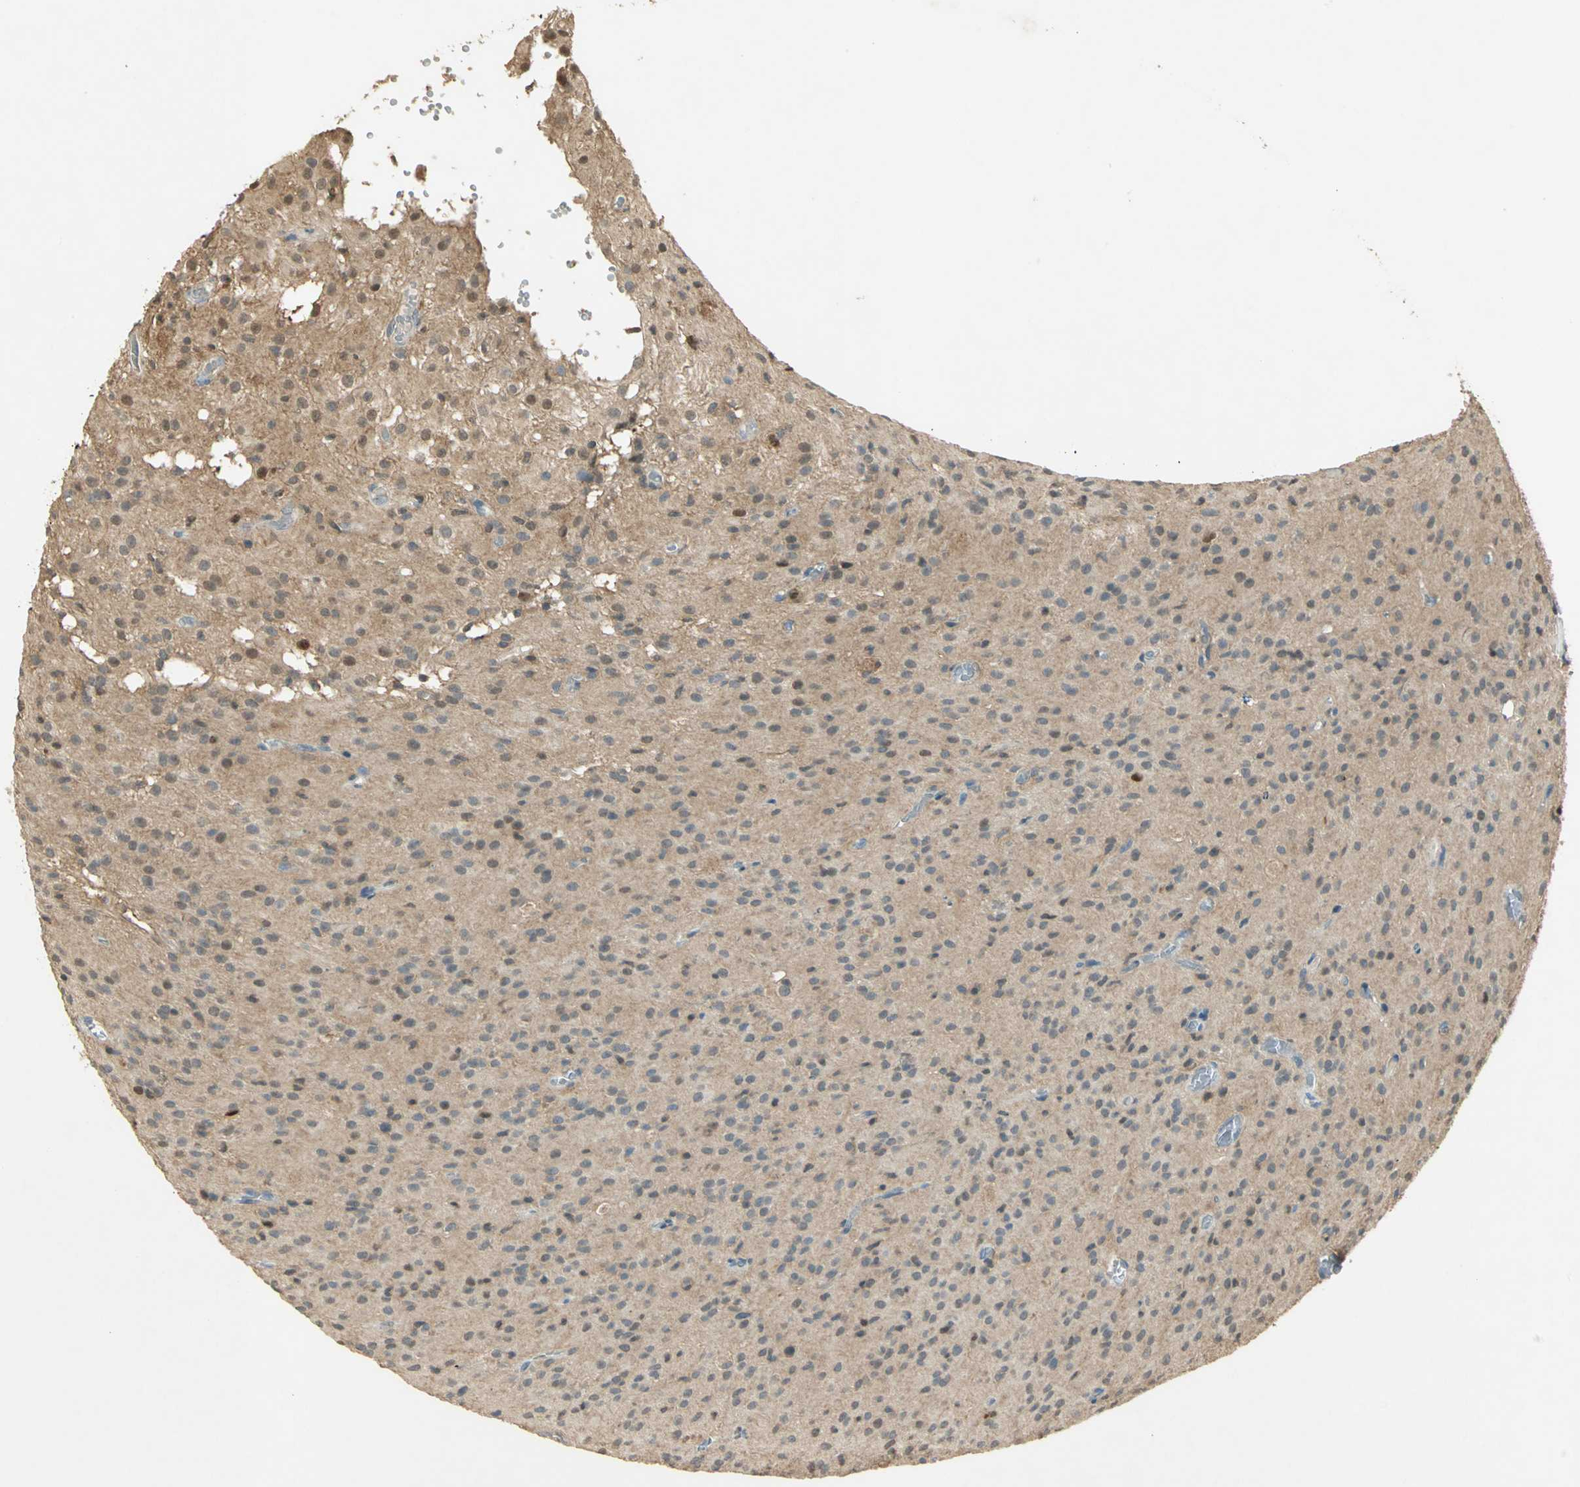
{"staining": {"intensity": "moderate", "quantity": "<25%", "location": "cytoplasmic/membranous,nuclear"}, "tissue": "glioma", "cell_type": "Tumor cells", "image_type": "cancer", "snomed": [{"axis": "morphology", "description": "Glioma, malignant, High grade"}, {"axis": "topography", "description": "Brain"}], "caption": "Immunohistochemical staining of human malignant high-grade glioma exhibits low levels of moderate cytoplasmic/membranous and nuclear protein positivity in about <25% of tumor cells.", "gene": "BIRC2", "patient": {"sex": "female", "age": 59}}